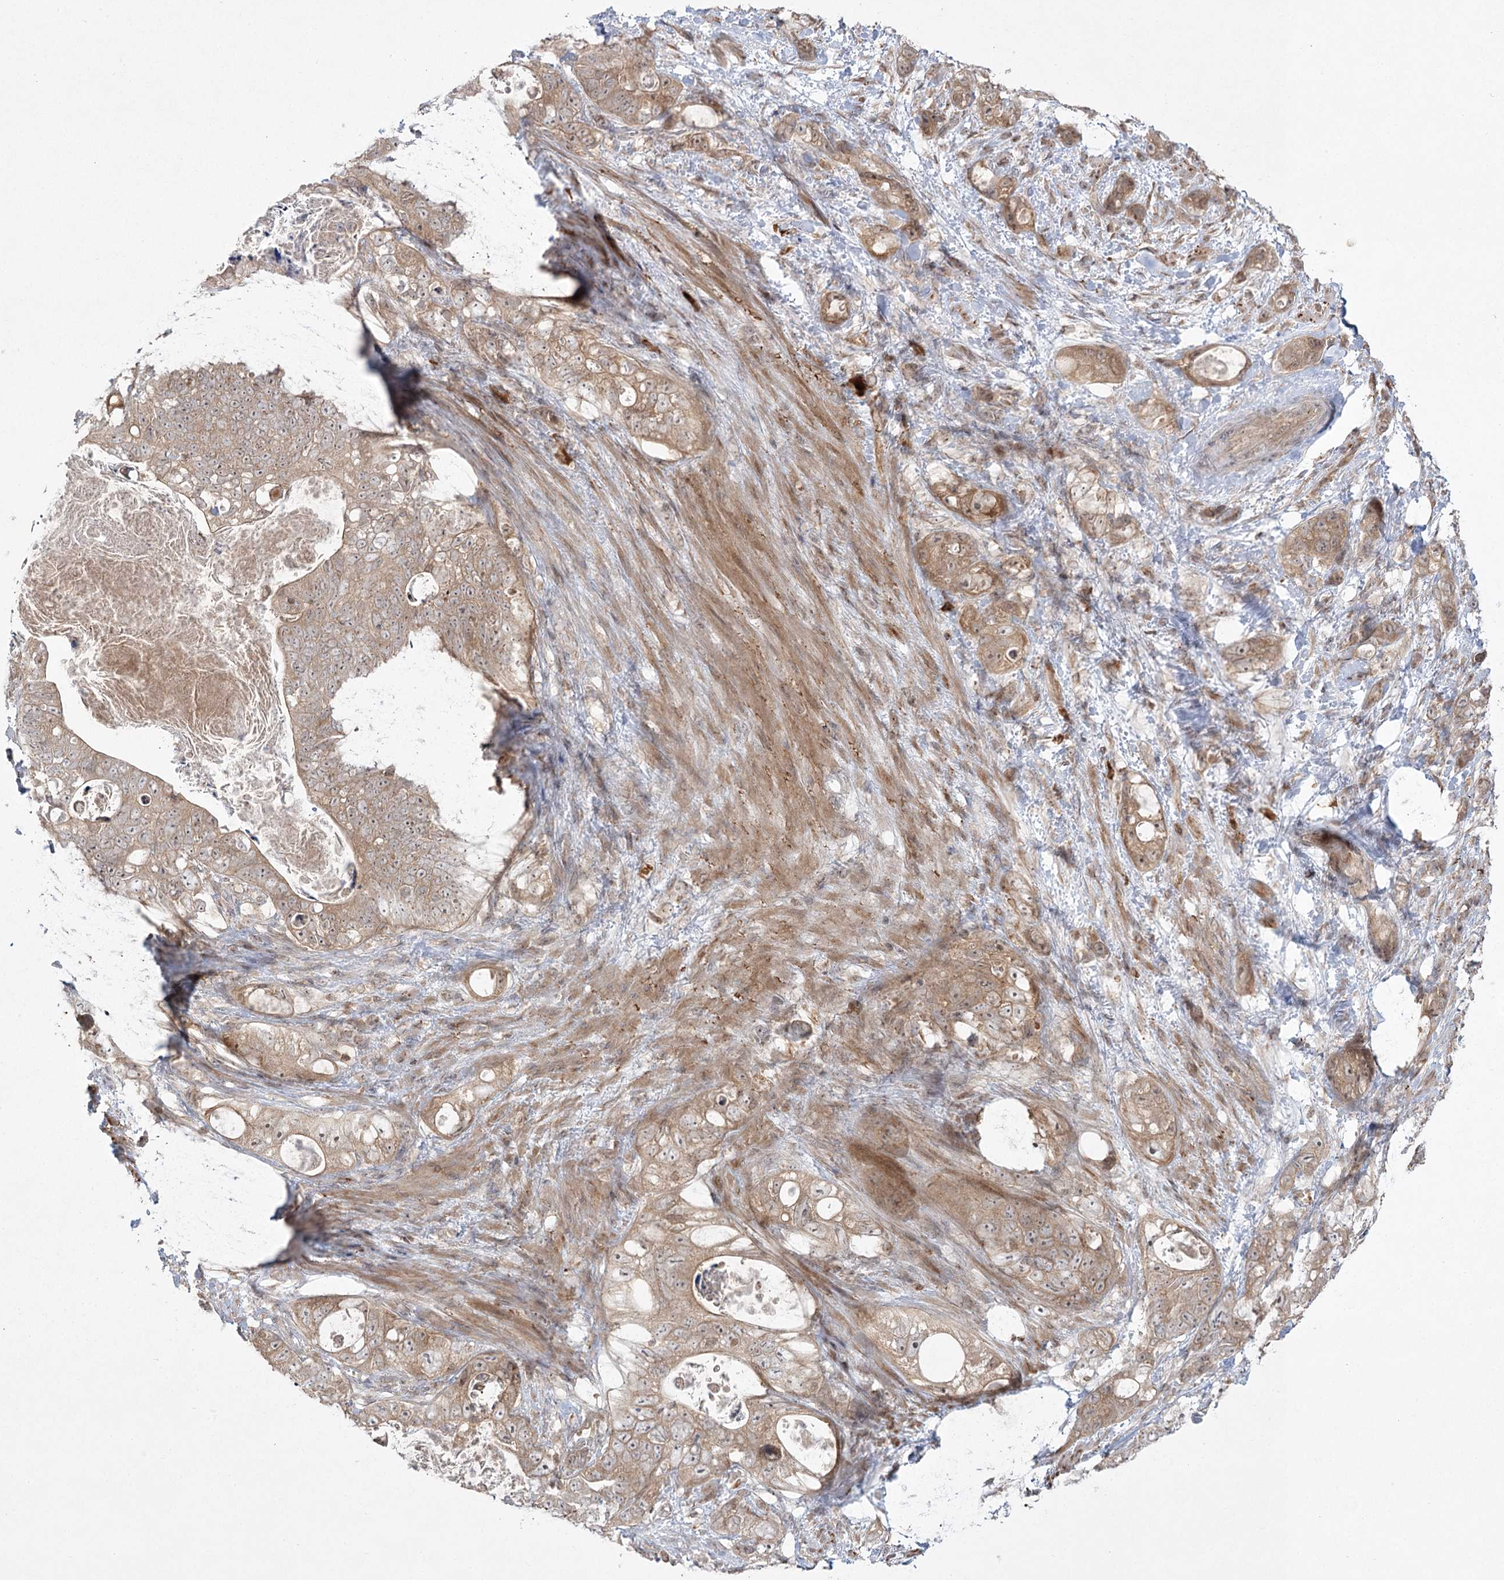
{"staining": {"intensity": "weak", "quantity": ">75%", "location": "cytoplasmic/membranous,nuclear"}, "tissue": "stomach cancer", "cell_type": "Tumor cells", "image_type": "cancer", "snomed": [{"axis": "morphology", "description": "Normal tissue, NOS"}, {"axis": "morphology", "description": "Adenocarcinoma, NOS"}, {"axis": "topography", "description": "Stomach"}], "caption": "IHC staining of adenocarcinoma (stomach), which exhibits low levels of weak cytoplasmic/membranous and nuclear expression in about >75% of tumor cells indicating weak cytoplasmic/membranous and nuclear protein positivity. The staining was performed using DAB (3,3'-diaminobenzidine) (brown) for protein detection and nuclei were counterstained in hematoxylin (blue).", "gene": "SYTL1", "patient": {"sex": "female", "age": 89}}